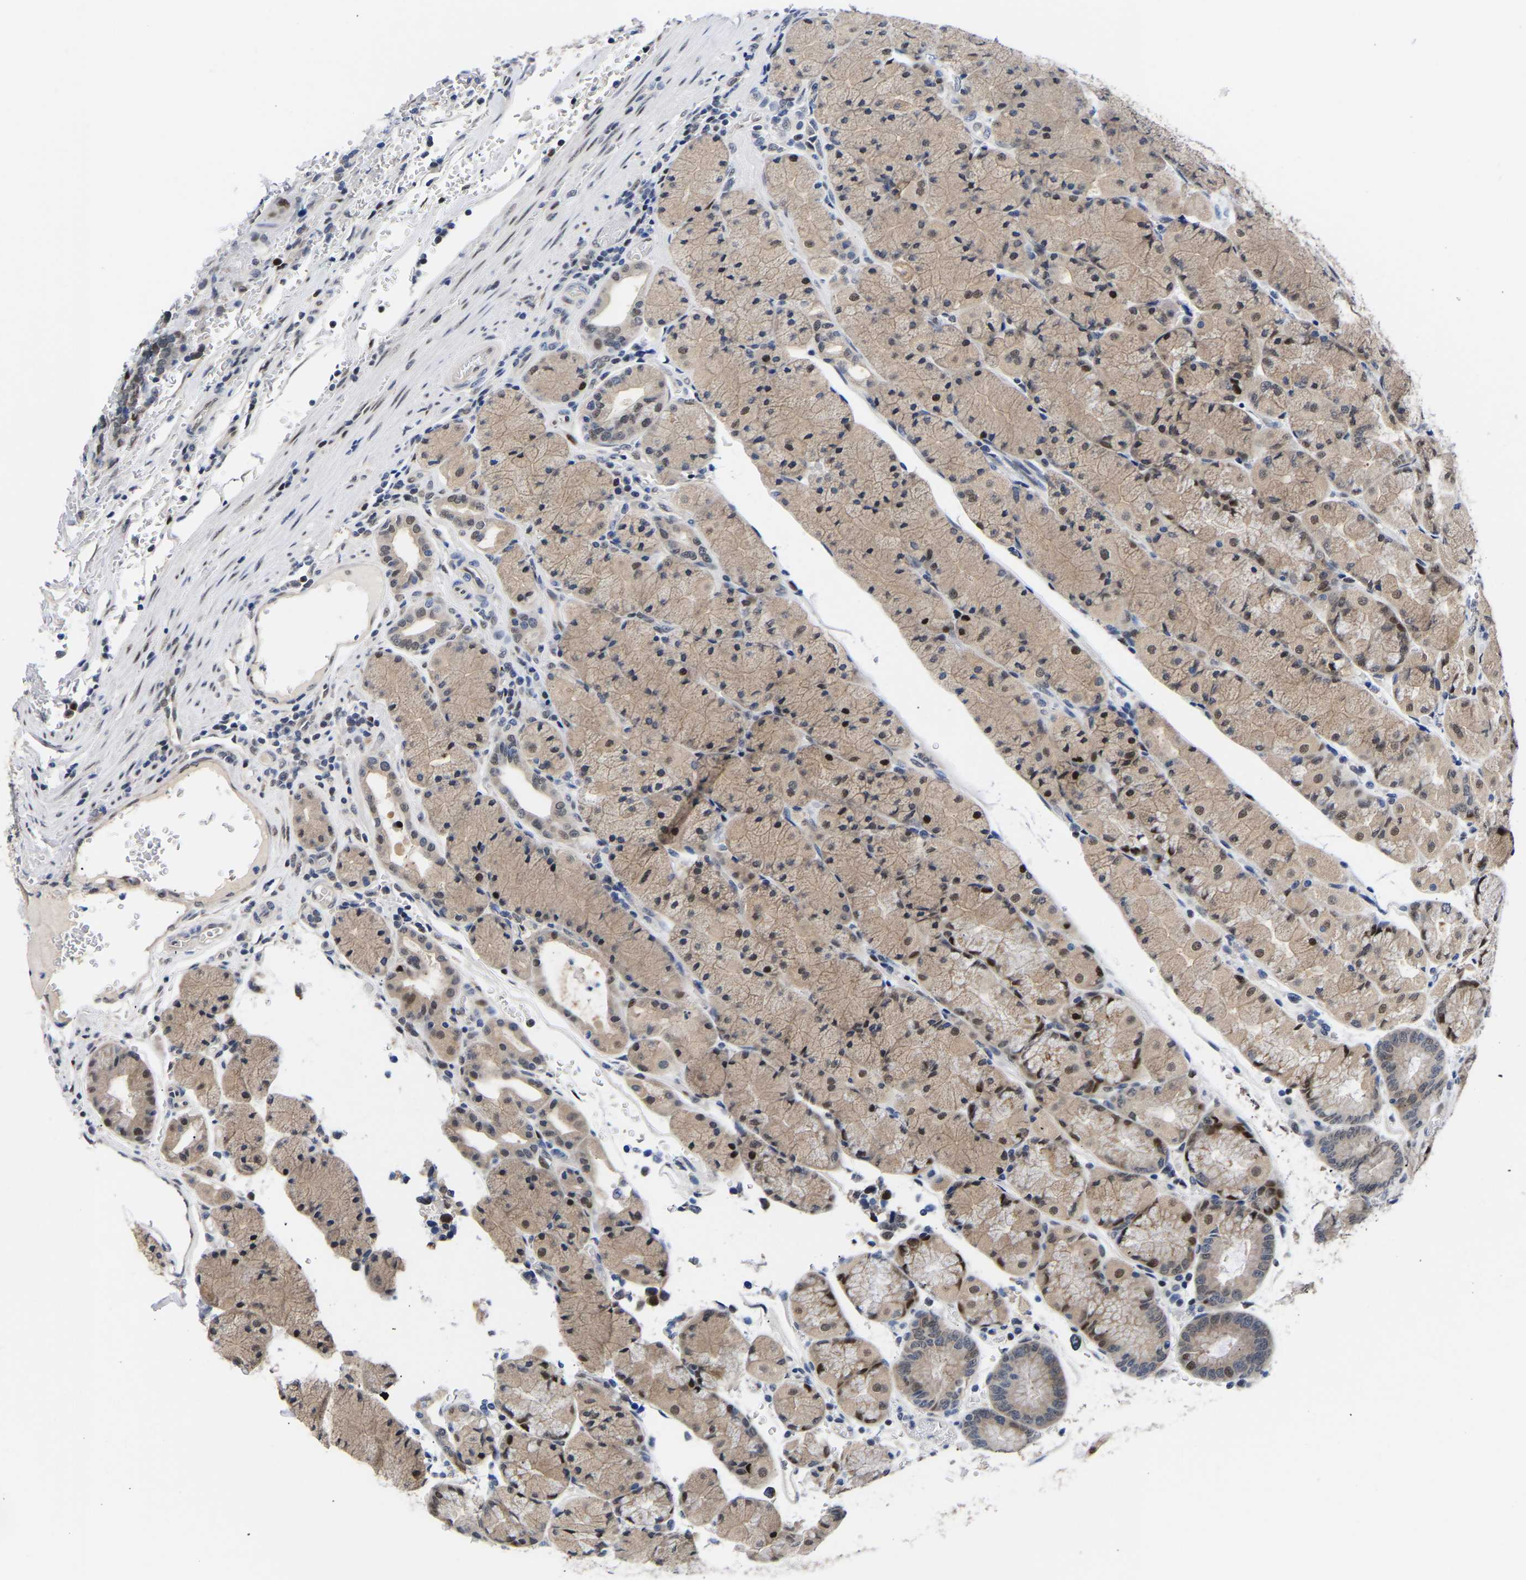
{"staining": {"intensity": "moderate", "quantity": "25%-75%", "location": "cytoplasmic/membranous,nuclear"}, "tissue": "stomach", "cell_type": "Glandular cells", "image_type": "normal", "snomed": [{"axis": "morphology", "description": "Normal tissue, NOS"}, {"axis": "morphology", "description": "Carcinoid, malignant, NOS"}, {"axis": "topography", "description": "Stomach, upper"}], "caption": "Immunohistochemistry (IHC) micrograph of benign stomach stained for a protein (brown), which reveals medium levels of moderate cytoplasmic/membranous,nuclear positivity in about 25%-75% of glandular cells.", "gene": "PTRHD1", "patient": {"sex": "male", "age": 39}}